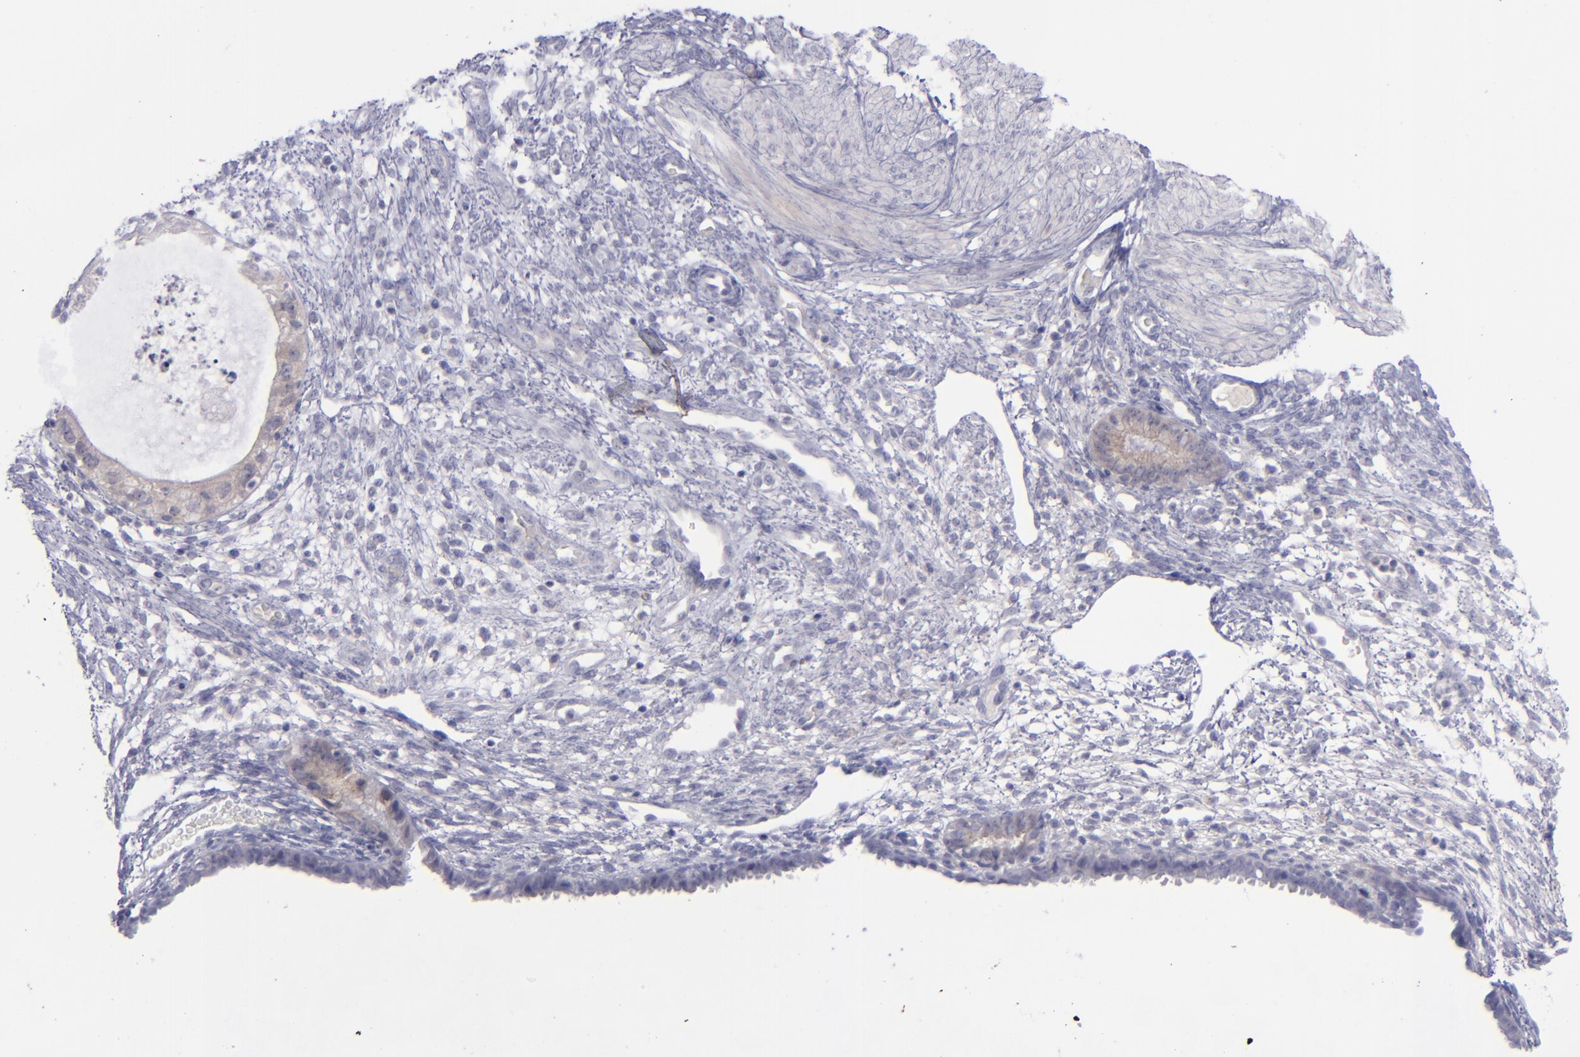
{"staining": {"intensity": "negative", "quantity": "none", "location": "none"}, "tissue": "endometrium", "cell_type": "Cells in endometrial stroma", "image_type": "normal", "snomed": [{"axis": "morphology", "description": "Normal tissue, NOS"}, {"axis": "topography", "description": "Endometrium"}], "caption": "Immunohistochemical staining of normal endometrium exhibits no significant expression in cells in endometrial stroma.", "gene": "EVPL", "patient": {"sex": "female", "age": 72}}